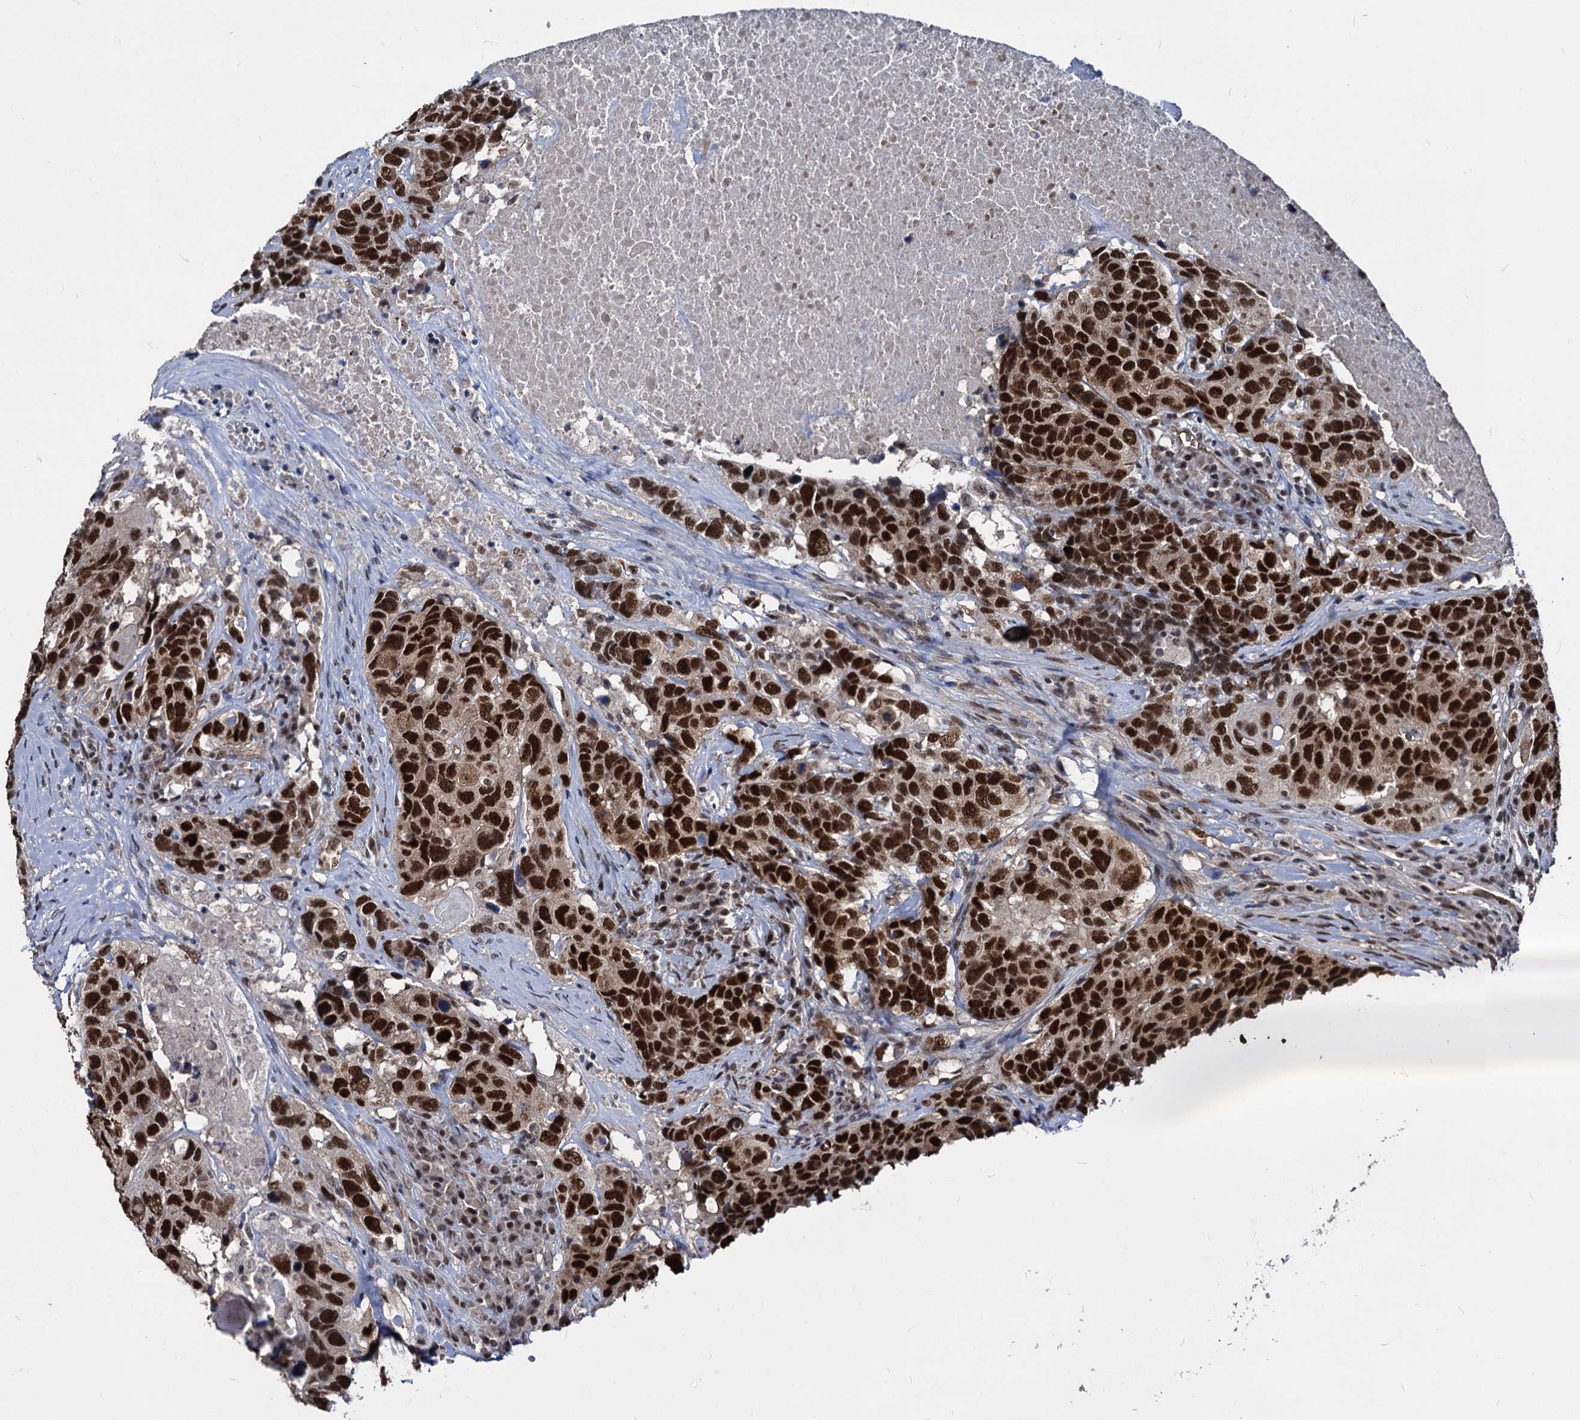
{"staining": {"intensity": "strong", "quantity": ">75%", "location": "nuclear"}, "tissue": "head and neck cancer", "cell_type": "Tumor cells", "image_type": "cancer", "snomed": [{"axis": "morphology", "description": "Squamous cell carcinoma, NOS"}, {"axis": "topography", "description": "Head-Neck"}], "caption": "Head and neck cancer (squamous cell carcinoma) tissue demonstrates strong nuclear staining in approximately >75% of tumor cells, visualized by immunohistochemistry. Ihc stains the protein in brown and the nuclei are stained blue.", "gene": "GALNT11", "patient": {"sex": "male", "age": 66}}